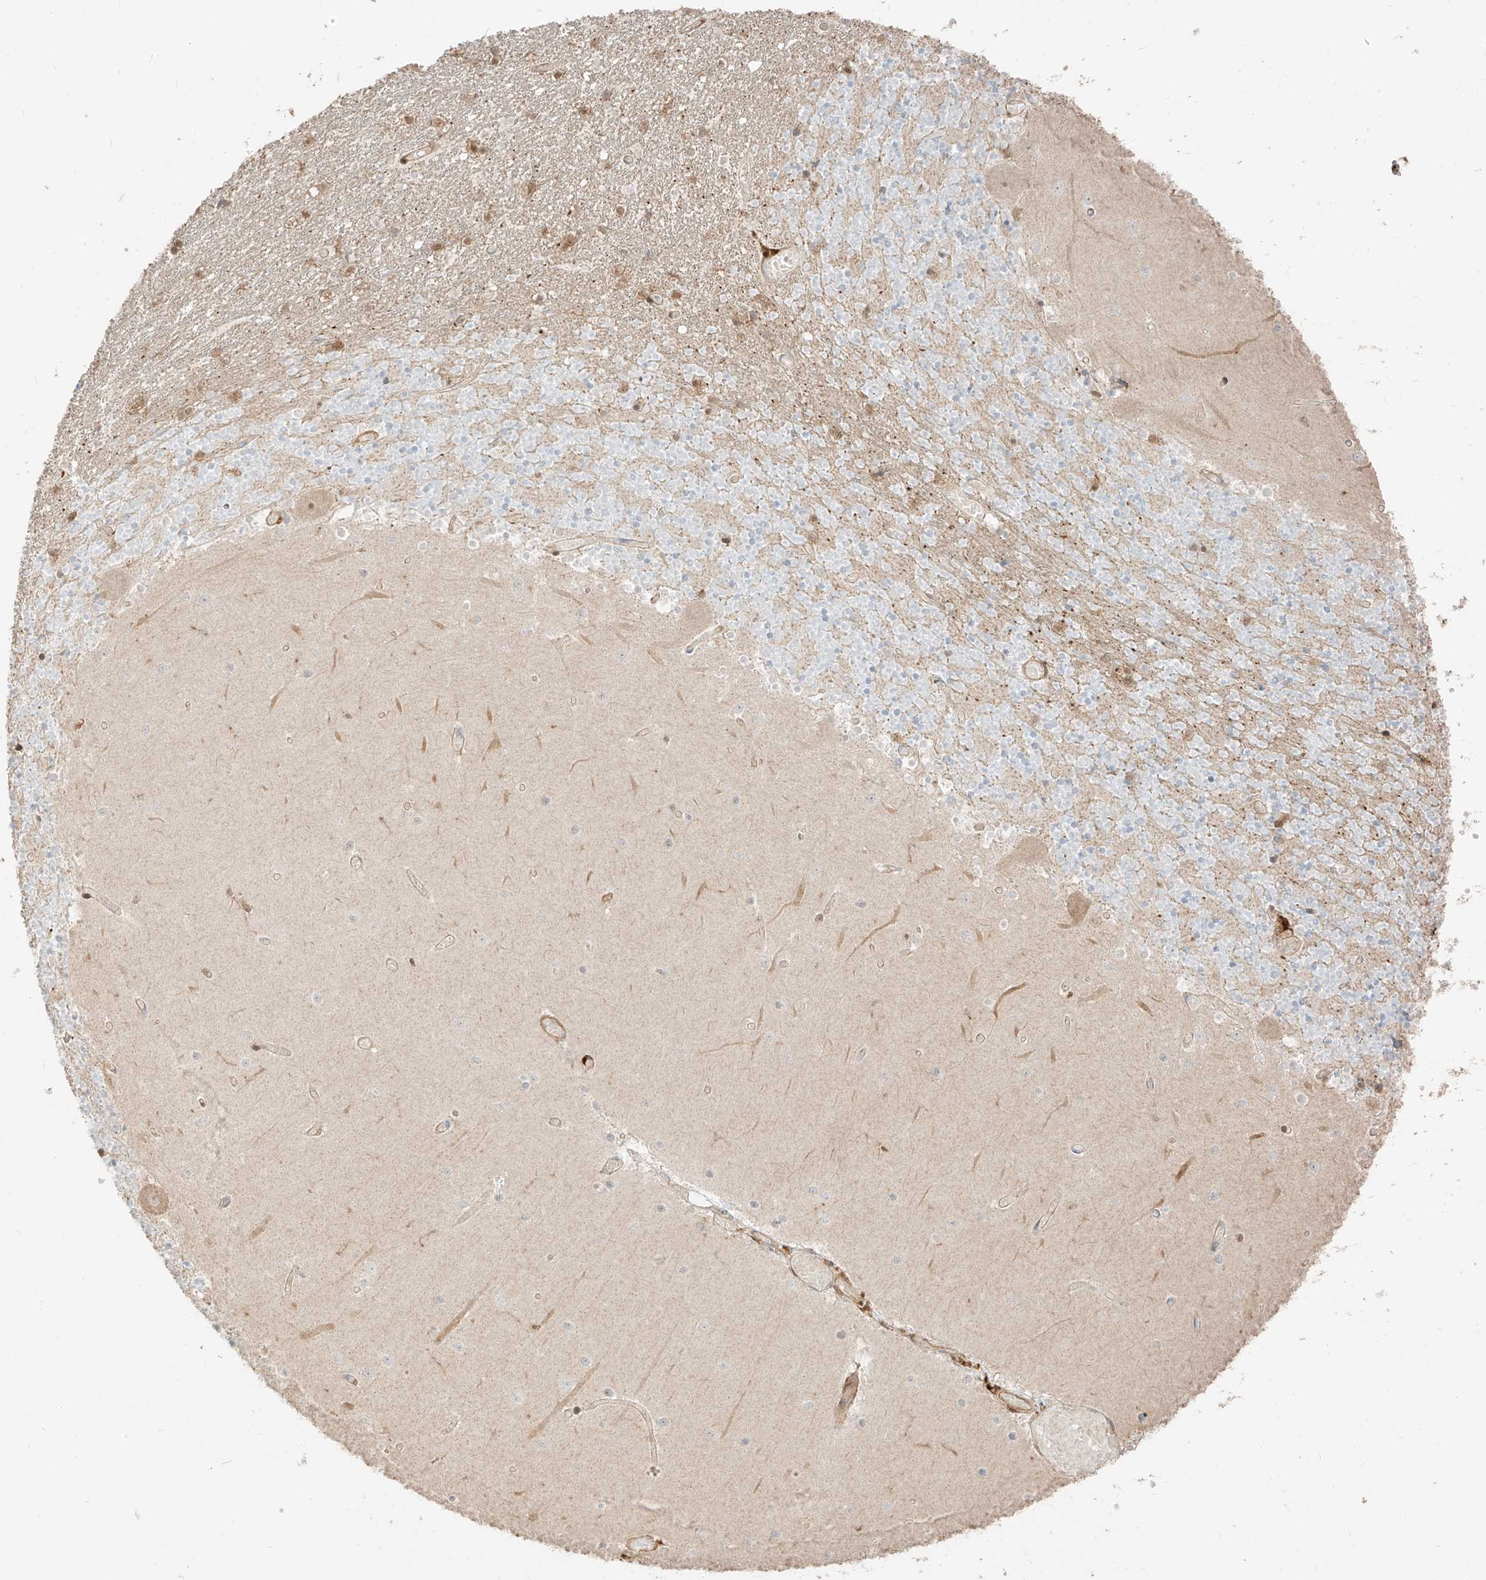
{"staining": {"intensity": "moderate", "quantity": "25%-75%", "location": "cytoplasmic/membranous"}, "tissue": "cerebellum", "cell_type": "Cells in granular layer", "image_type": "normal", "snomed": [{"axis": "morphology", "description": "Normal tissue, NOS"}, {"axis": "topography", "description": "Cerebellum"}], "caption": "Immunohistochemistry (IHC) staining of unremarkable cerebellum, which shows medium levels of moderate cytoplasmic/membranous positivity in approximately 25%-75% of cells in granular layer indicating moderate cytoplasmic/membranous protein staining. The staining was performed using DAB (brown) for protein detection and nuclei were counterstained in hematoxylin (blue).", "gene": "SNX9", "patient": {"sex": "female", "age": 28}}